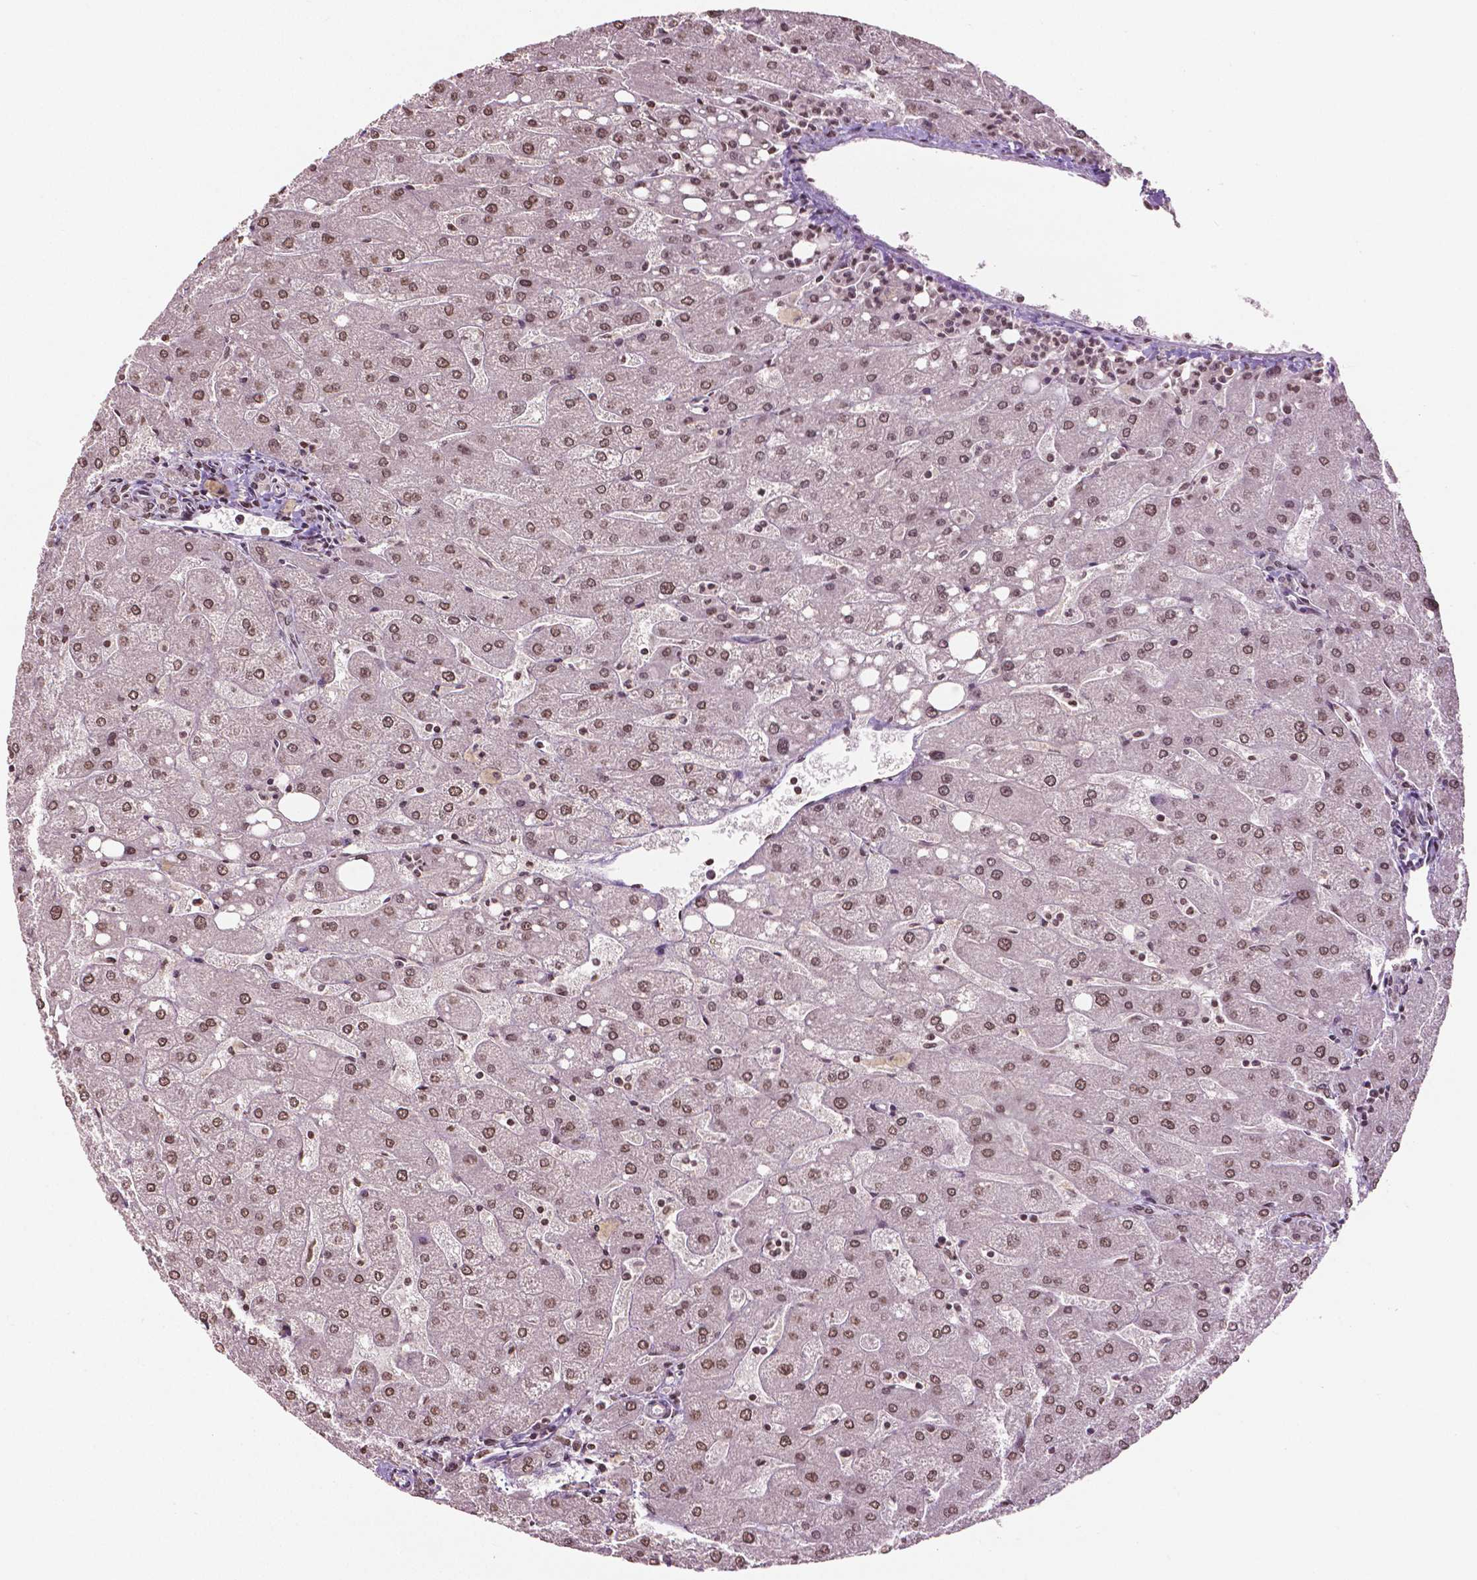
{"staining": {"intensity": "moderate", "quantity": ">75%", "location": "nuclear"}, "tissue": "liver", "cell_type": "Cholangiocytes", "image_type": "normal", "snomed": [{"axis": "morphology", "description": "Normal tissue, NOS"}, {"axis": "topography", "description": "Liver"}], "caption": "Immunohistochemistry photomicrograph of normal human liver stained for a protein (brown), which displays medium levels of moderate nuclear staining in about >75% of cholangiocytes.", "gene": "DEK", "patient": {"sex": "male", "age": 67}}